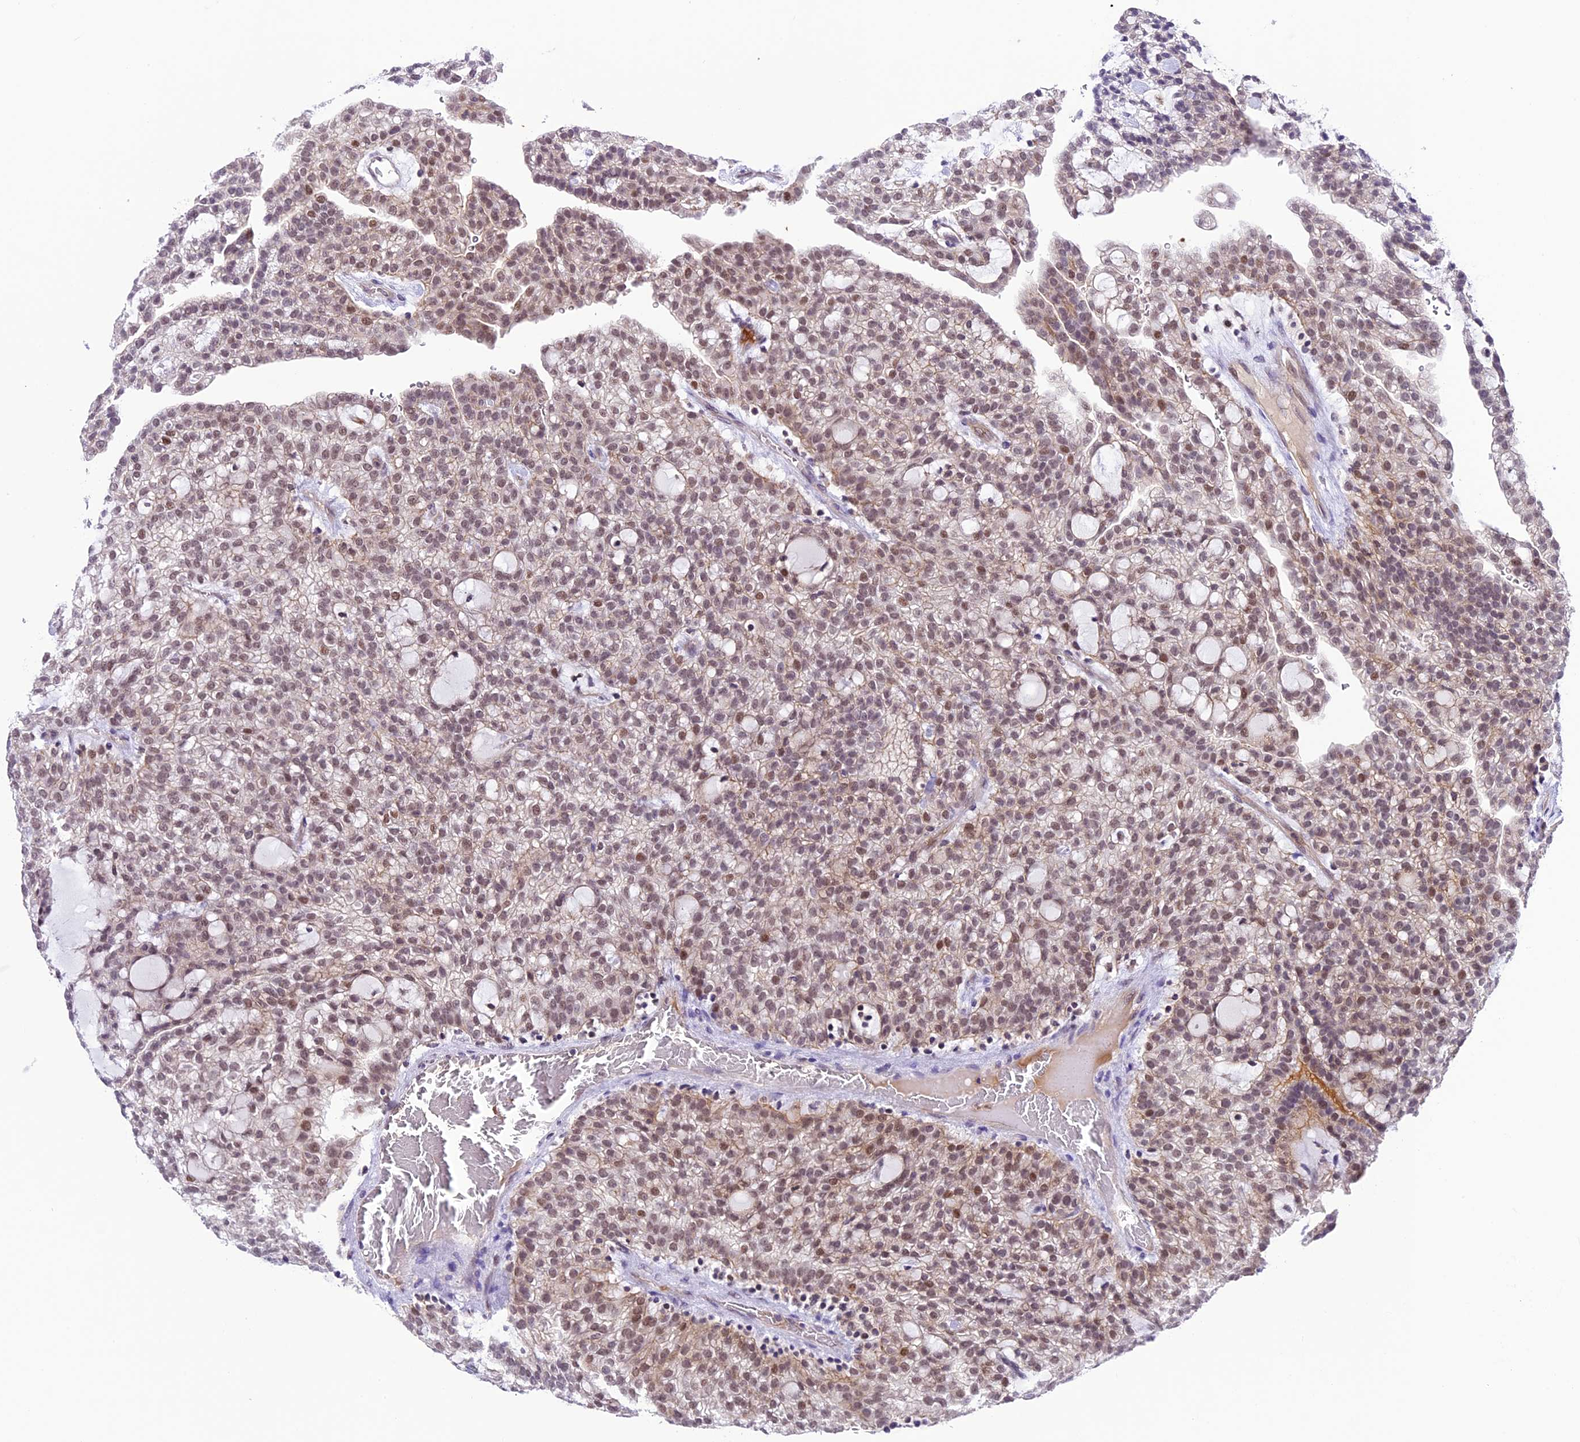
{"staining": {"intensity": "moderate", "quantity": "25%-75%", "location": "nuclear"}, "tissue": "renal cancer", "cell_type": "Tumor cells", "image_type": "cancer", "snomed": [{"axis": "morphology", "description": "Adenocarcinoma, NOS"}, {"axis": "topography", "description": "Kidney"}], "caption": "Tumor cells exhibit moderate nuclear staining in about 25%-75% of cells in renal cancer.", "gene": "SHKBP1", "patient": {"sex": "male", "age": 63}}